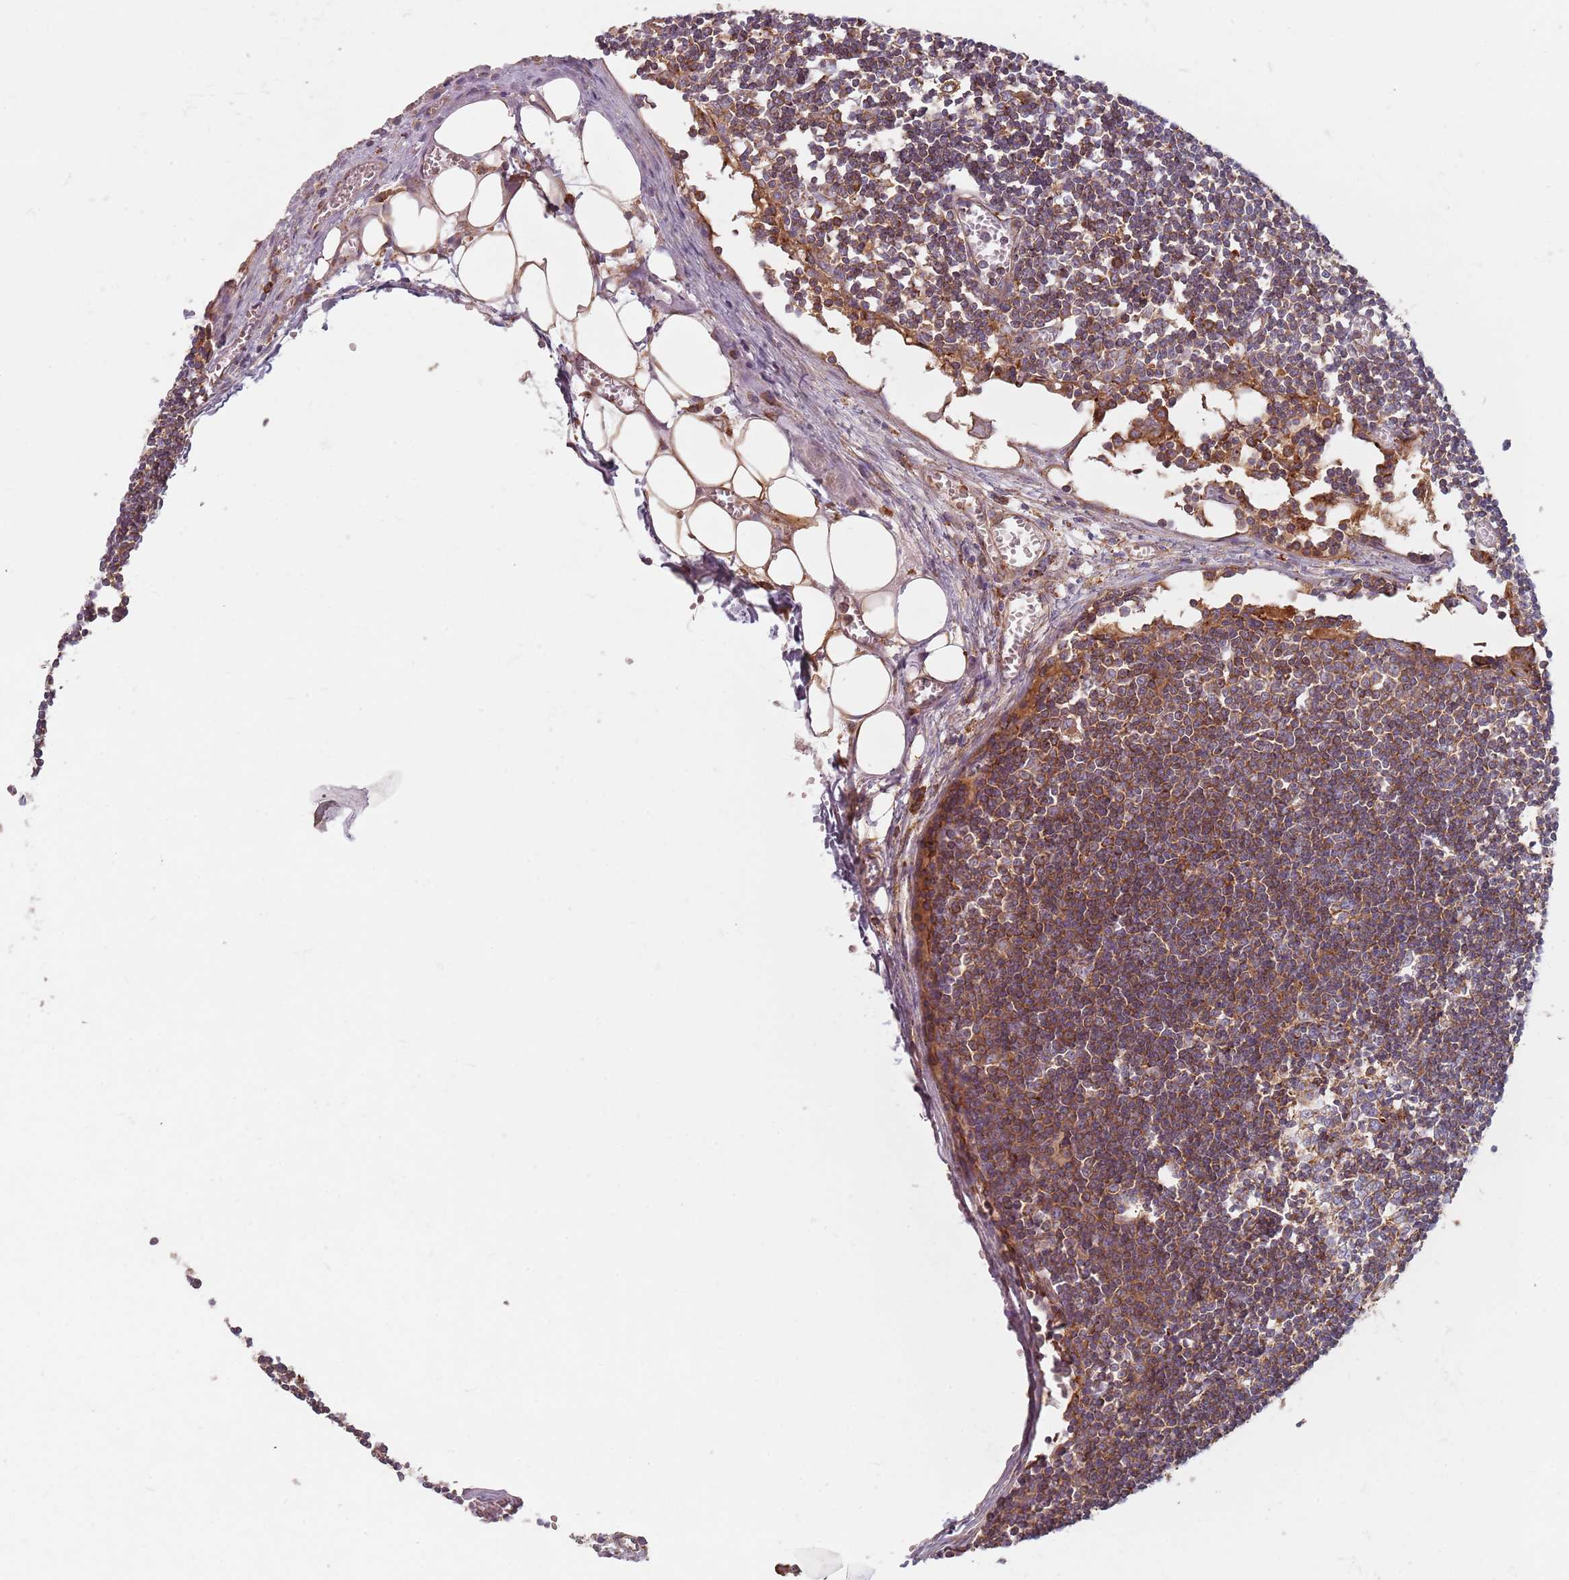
{"staining": {"intensity": "moderate", "quantity": "25%-75%", "location": "cytoplasmic/membranous"}, "tissue": "lymph node", "cell_type": "Germinal center cells", "image_type": "normal", "snomed": [{"axis": "morphology", "description": "Normal tissue, NOS"}, {"axis": "topography", "description": "Lymph node"}], "caption": "Protein analysis of unremarkable lymph node shows moderate cytoplasmic/membranous positivity in about 25%-75% of germinal center cells.", "gene": "TPD52L2", "patient": {"sex": "female", "age": 11}}